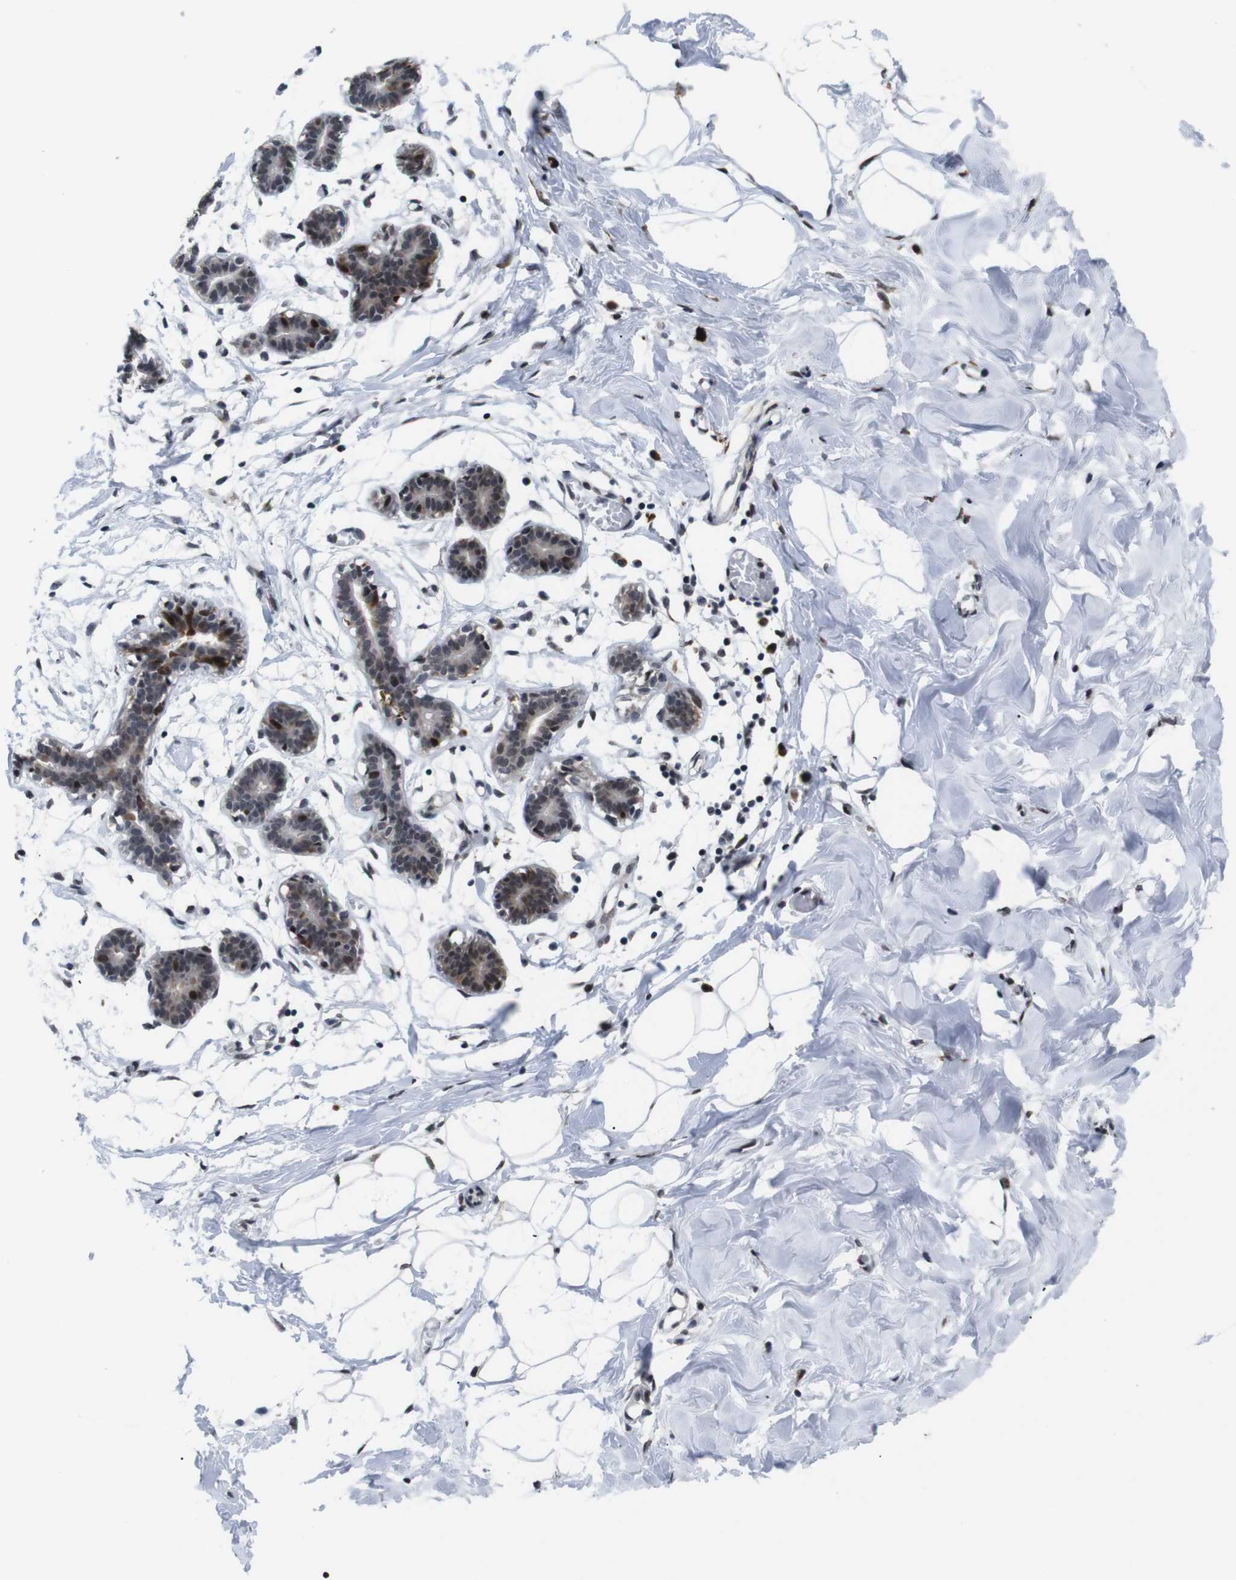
{"staining": {"intensity": "weak", "quantity": ">75%", "location": "nuclear"}, "tissue": "breast", "cell_type": "Adipocytes", "image_type": "normal", "snomed": [{"axis": "morphology", "description": "Normal tissue, NOS"}, {"axis": "topography", "description": "Breast"}], "caption": "Protein expression analysis of unremarkable breast reveals weak nuclear expression in approximately >75% of adipocytes. (IHC, brightfield microscopy, high magnification).", "gene": "EIF4G1", "patient": {"sex": "female", "age": 27}}